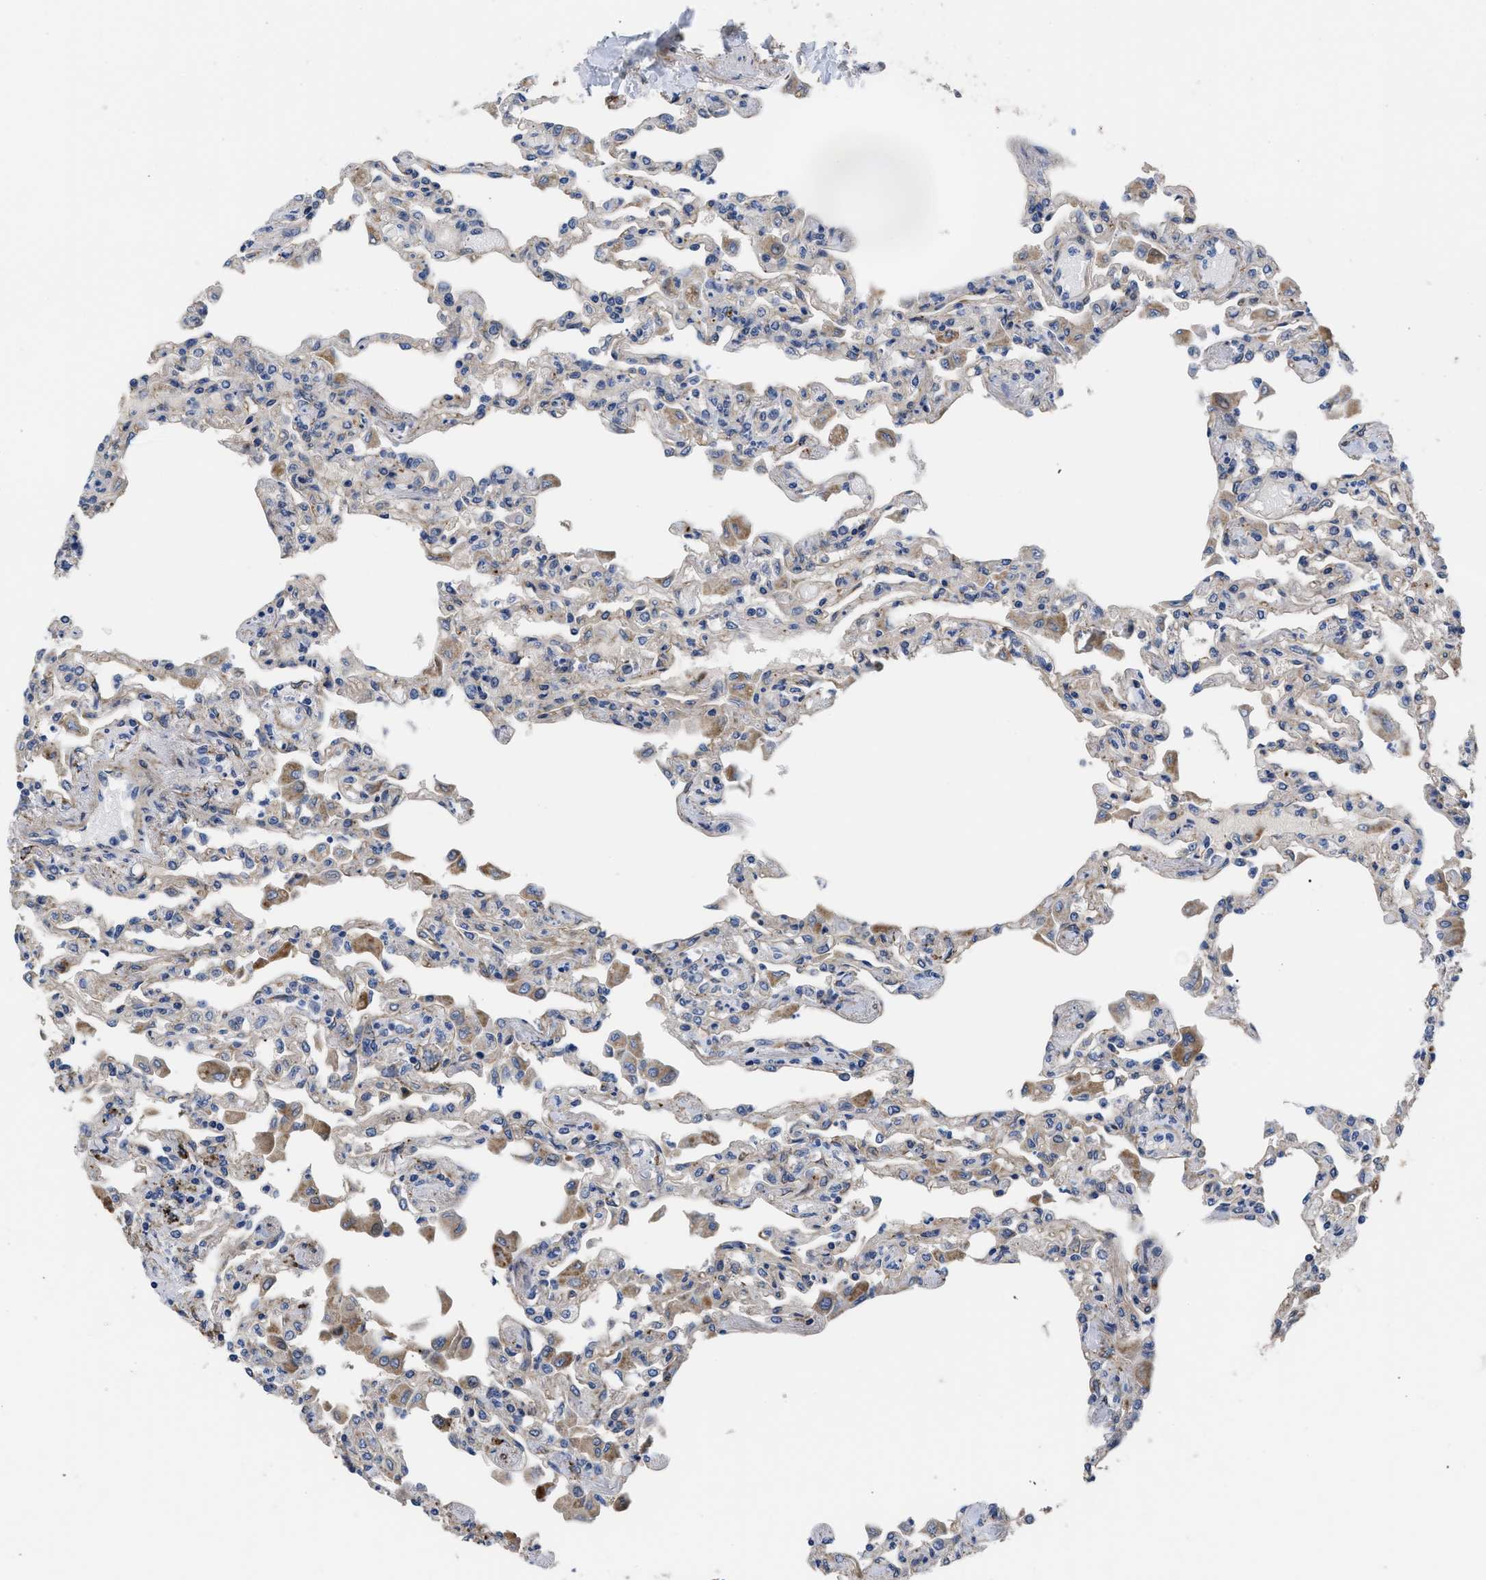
{"staining": {"intensity": "negative", "quantity": "none", "location": "none"}, "tissue": "lung", "cell_type": "Alveolar cells", "image_type": "normal", "snomed": [{"axis": "morphology", "description": "Normal tissue, NOS"}, {"axis": "topography", "description": "Bronchus"}, {"axis": "topography", "description": "Lung"}], "caption": "Immunohistochemistry (IHC) micrograph of benign lung: human lung stained with DAB (3,3'-diaminobenzidine) shows no significant protein staining in alveolar cells.", "gene": "SQLE", "patient": {"sex": "female", "age": 49}}